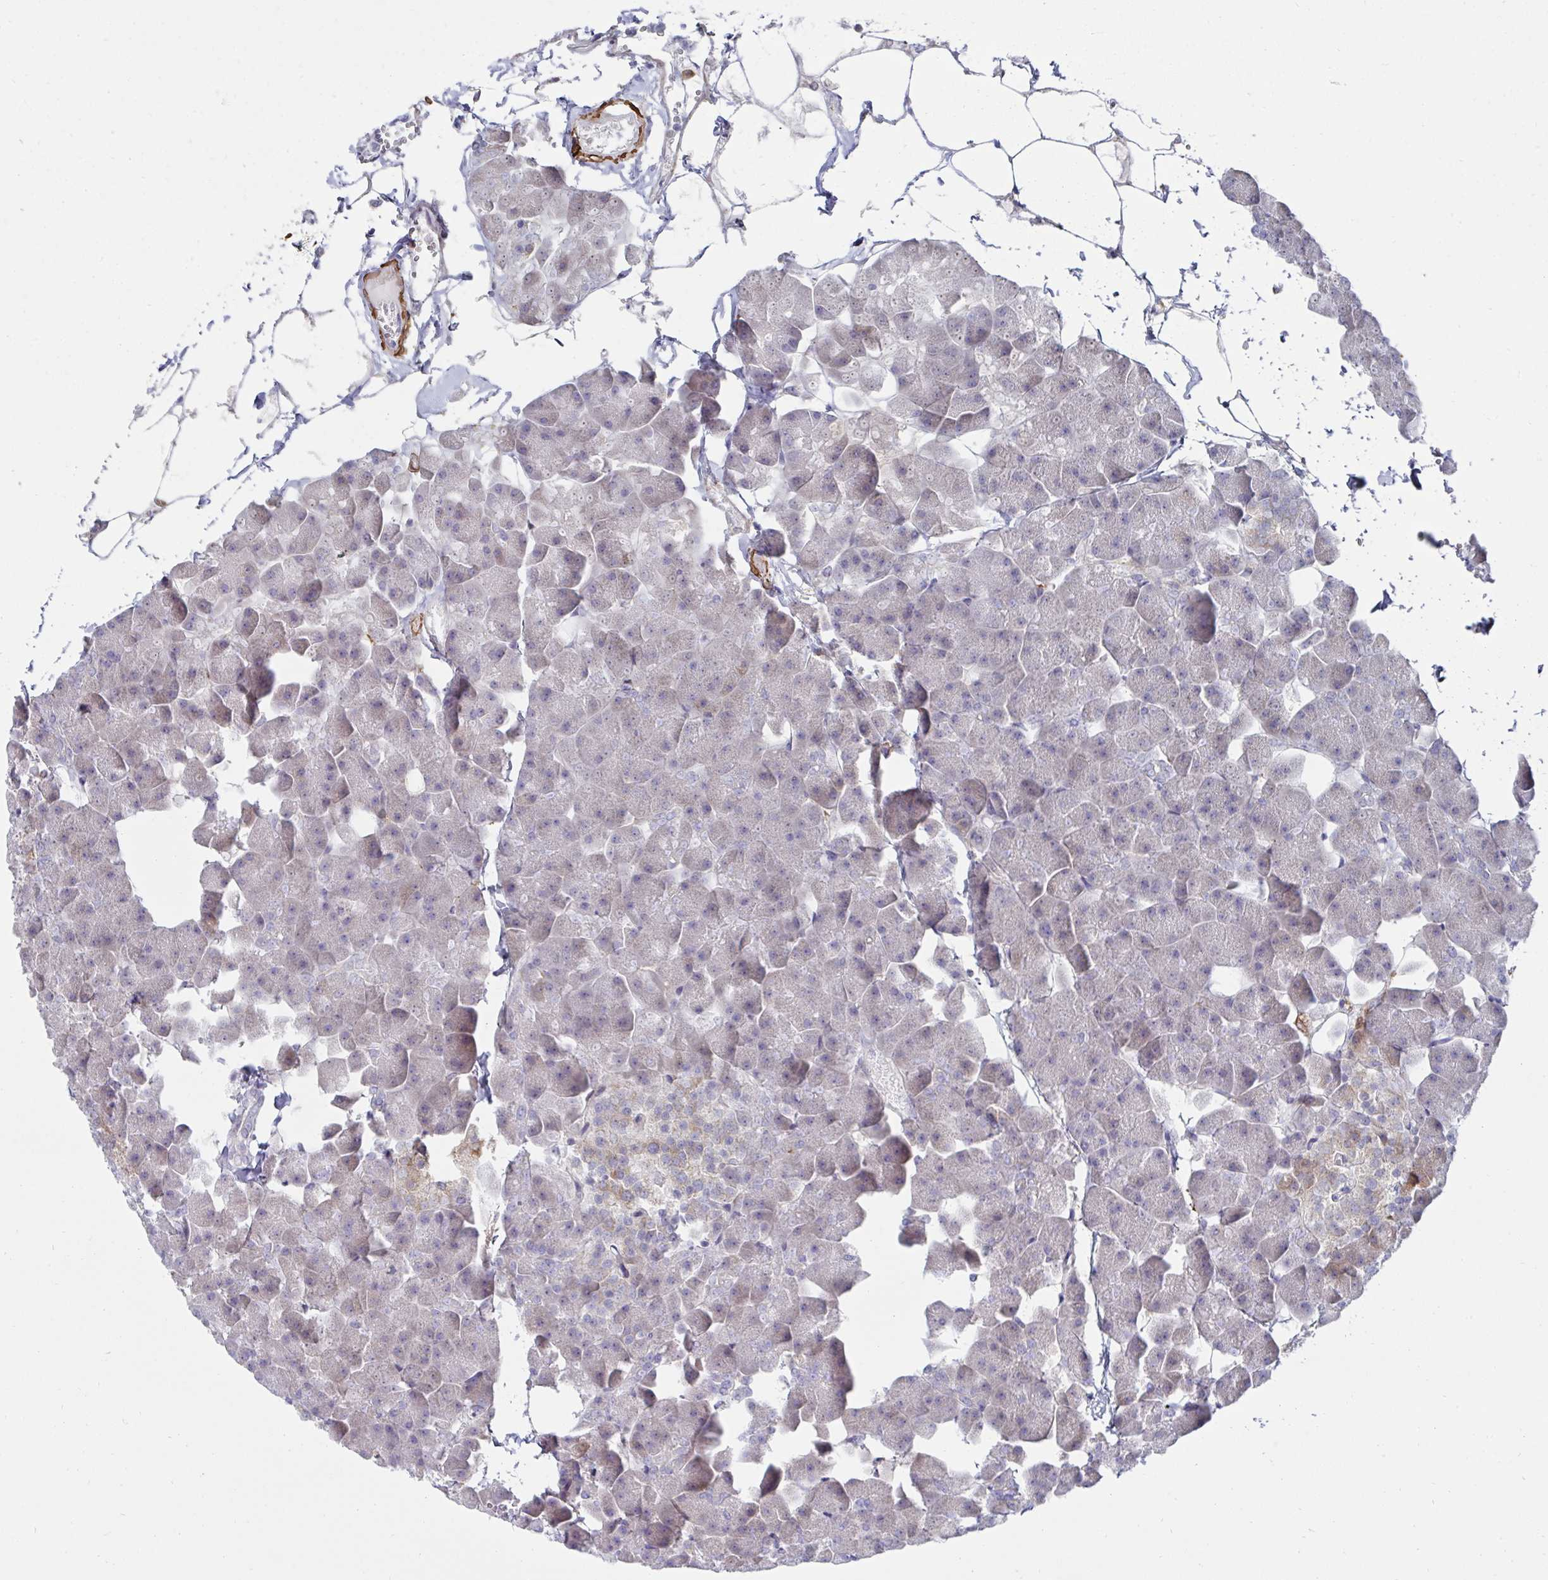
{"staining": {"intensity": "negative", "quantity": "none", "location": "none"}, "tissue": "pancreas", "cell_type": "Exocrine glandular cells", "image_type": "normal", "snomed": [{"axis": "morphology", "description": "Normal tissue, NOS"}, {"axis": "topography", "description": "Pancreas"}], "caption": "High power microscopy photomicrograph of an IHC micrograph of unremarkable pancreas, revealing no significant staining in exocrine glandular cells.", "gene": "FBXL13", "patient": {"sex": "male", "age": 35}}